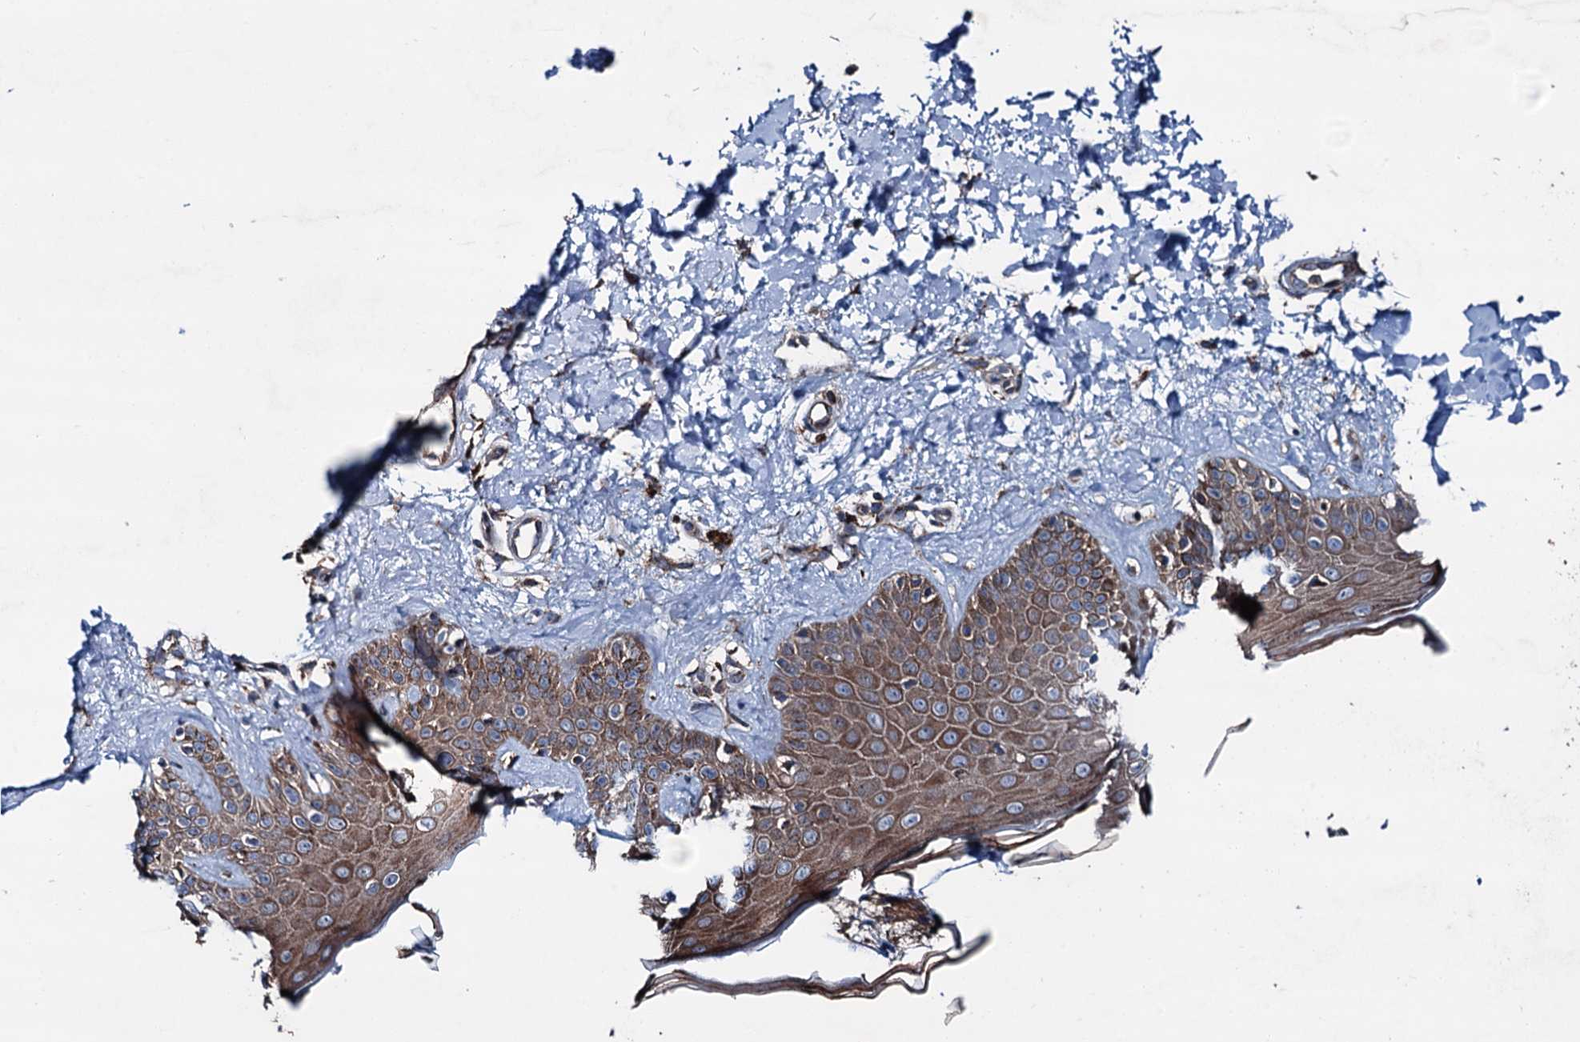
{"staining": {"intensity": "moderate", "quantity": ">75%", "location": "cytoplasmic/membranous"}, "tissue": "skin", "cell_type": "Fibroblasts", "image_type": "normal", "snomed": [{"axis": "morphology", "description": "Normal tissue, NOS"}, {"axis": "topography", "description": "Skin"}], "caption": "IHC (DAB) staining of benign human skin displays moderate cytoplasmic/membranous protein expression in approximately >75% of fibroblasts.", "gene": "RUFY1", "patient": {"sex": "male", "age": 52}}